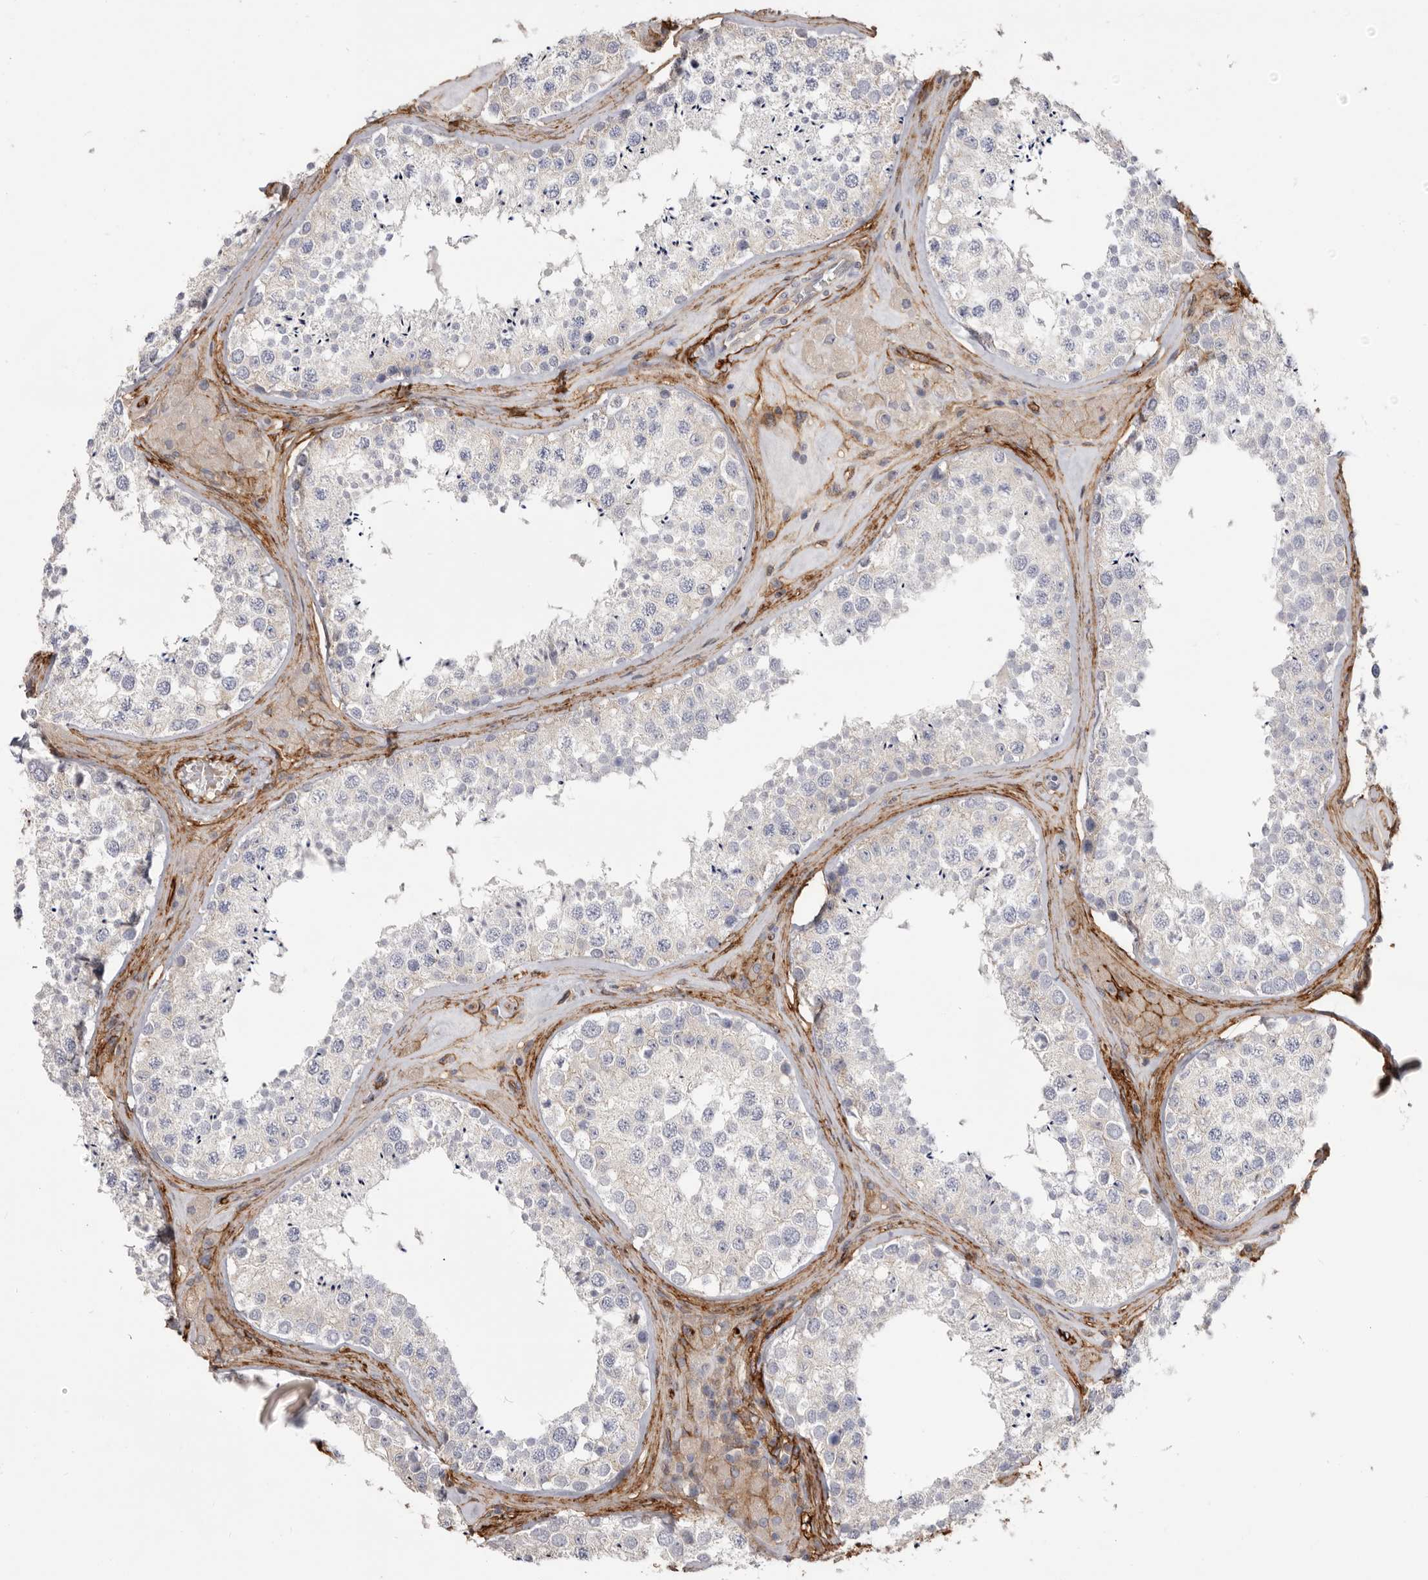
{"staining": {"intensity": "negative", "quantity": "none", "location": "none"}, "tissue": "testis", "cell_type": "Cells in seminiferous ducts", "image_type": "normal", "snomed": [{"axis": "morphology", "description": "Normal tissue, NOS"}, {"axis": "topography", "description": "Testis"}], "caption": "High power microscopy image of an immunohistochemistry photomicrograph of unremarkable testis, revealing no significant positivity in cells in seminiferous ducts.", "gene": "LRRC66", "patient": {"sex": "male", "age": 46}}